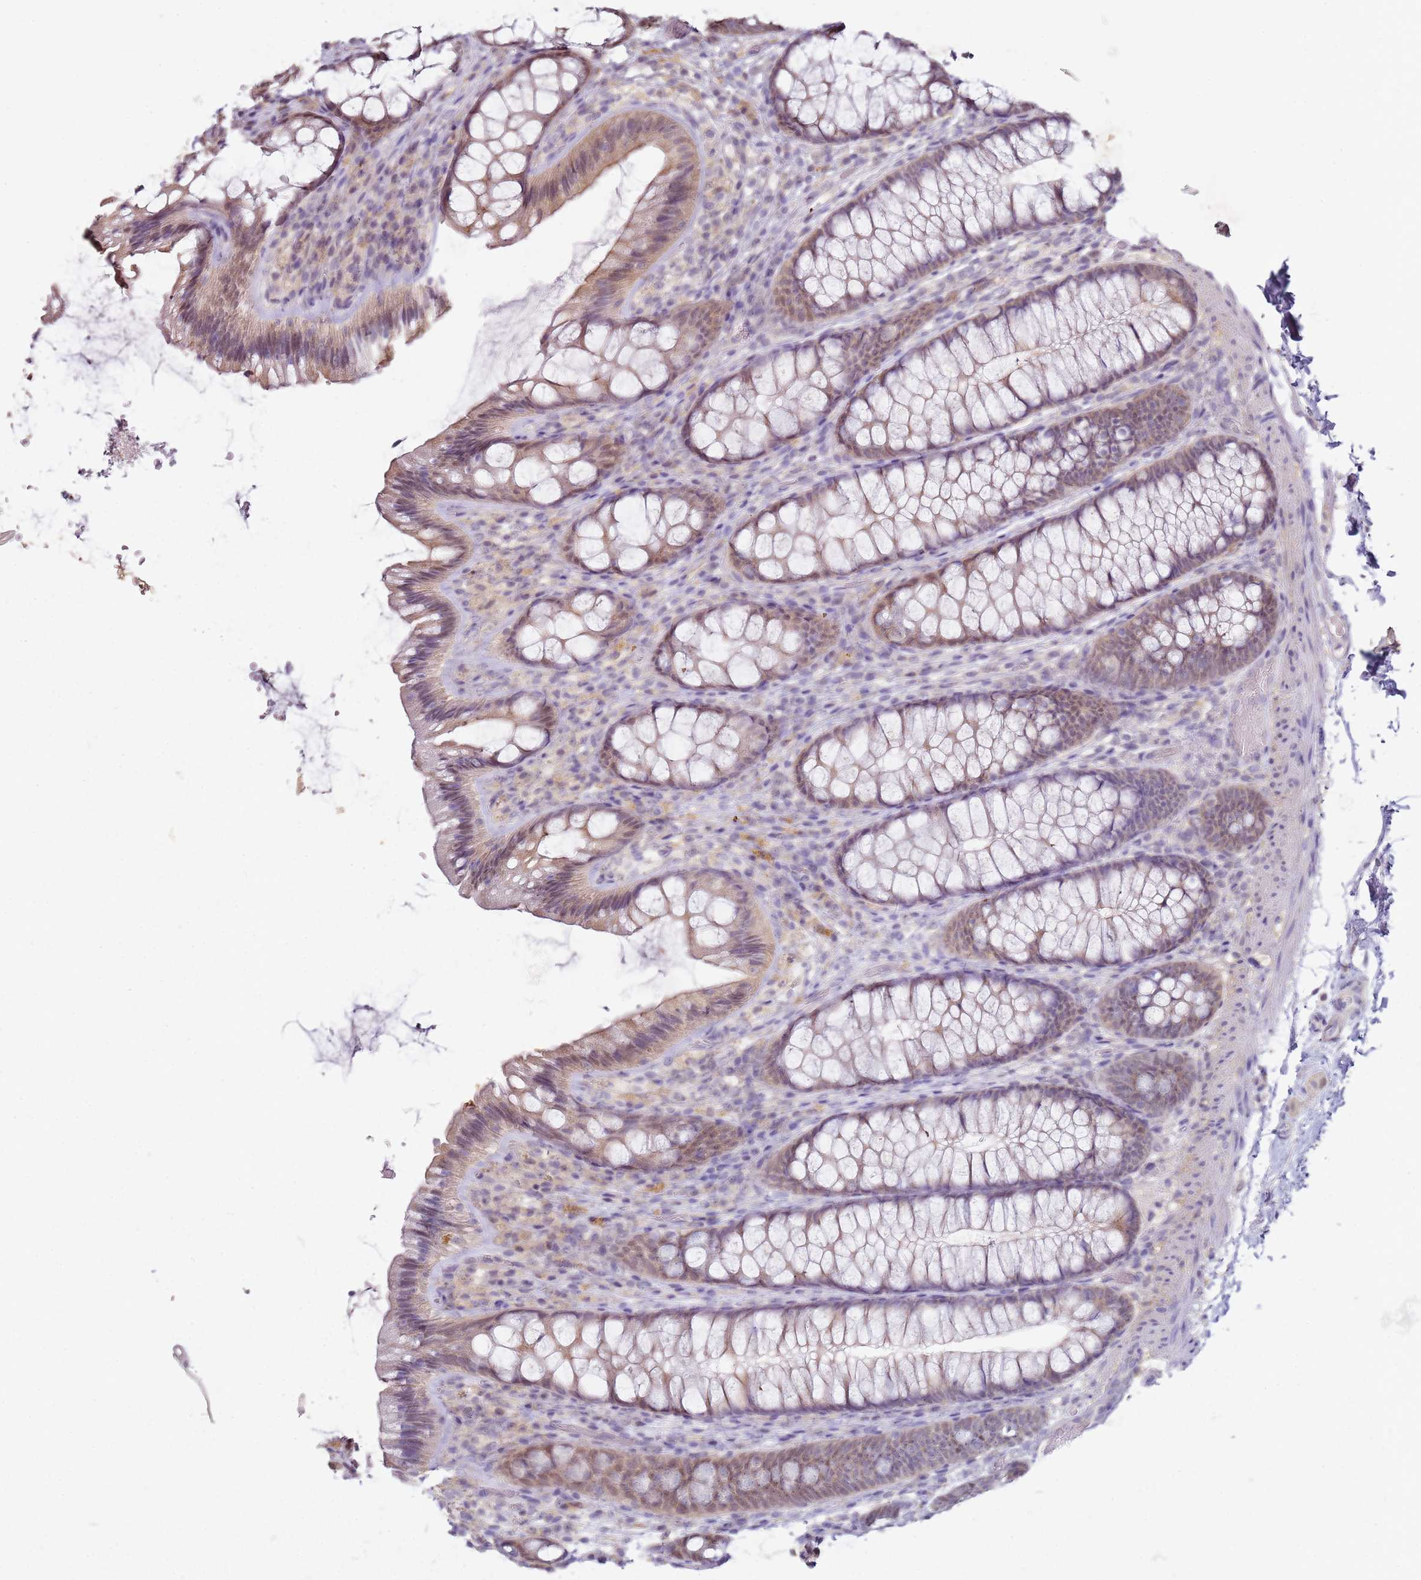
{"staining": {"intensity": "weak", "quantity": ">75%", "location": "cytoplasmic/membranous"}, "tissue": "colon", "cell_type": "Endothelial cells", "image_type": "normal", "snomed": [{"axis": "morphology", "description": "Normal tissue, NOS"}, {"axis": "topography", "description": "Colon"}], "caption": "IHC of benign human colon reveals low levels of weak cytoplasmic/membranous expression in about >75% of endothelial cells.", "gene": "MDH1", "patient": {"sex": "male", "age": 46}}